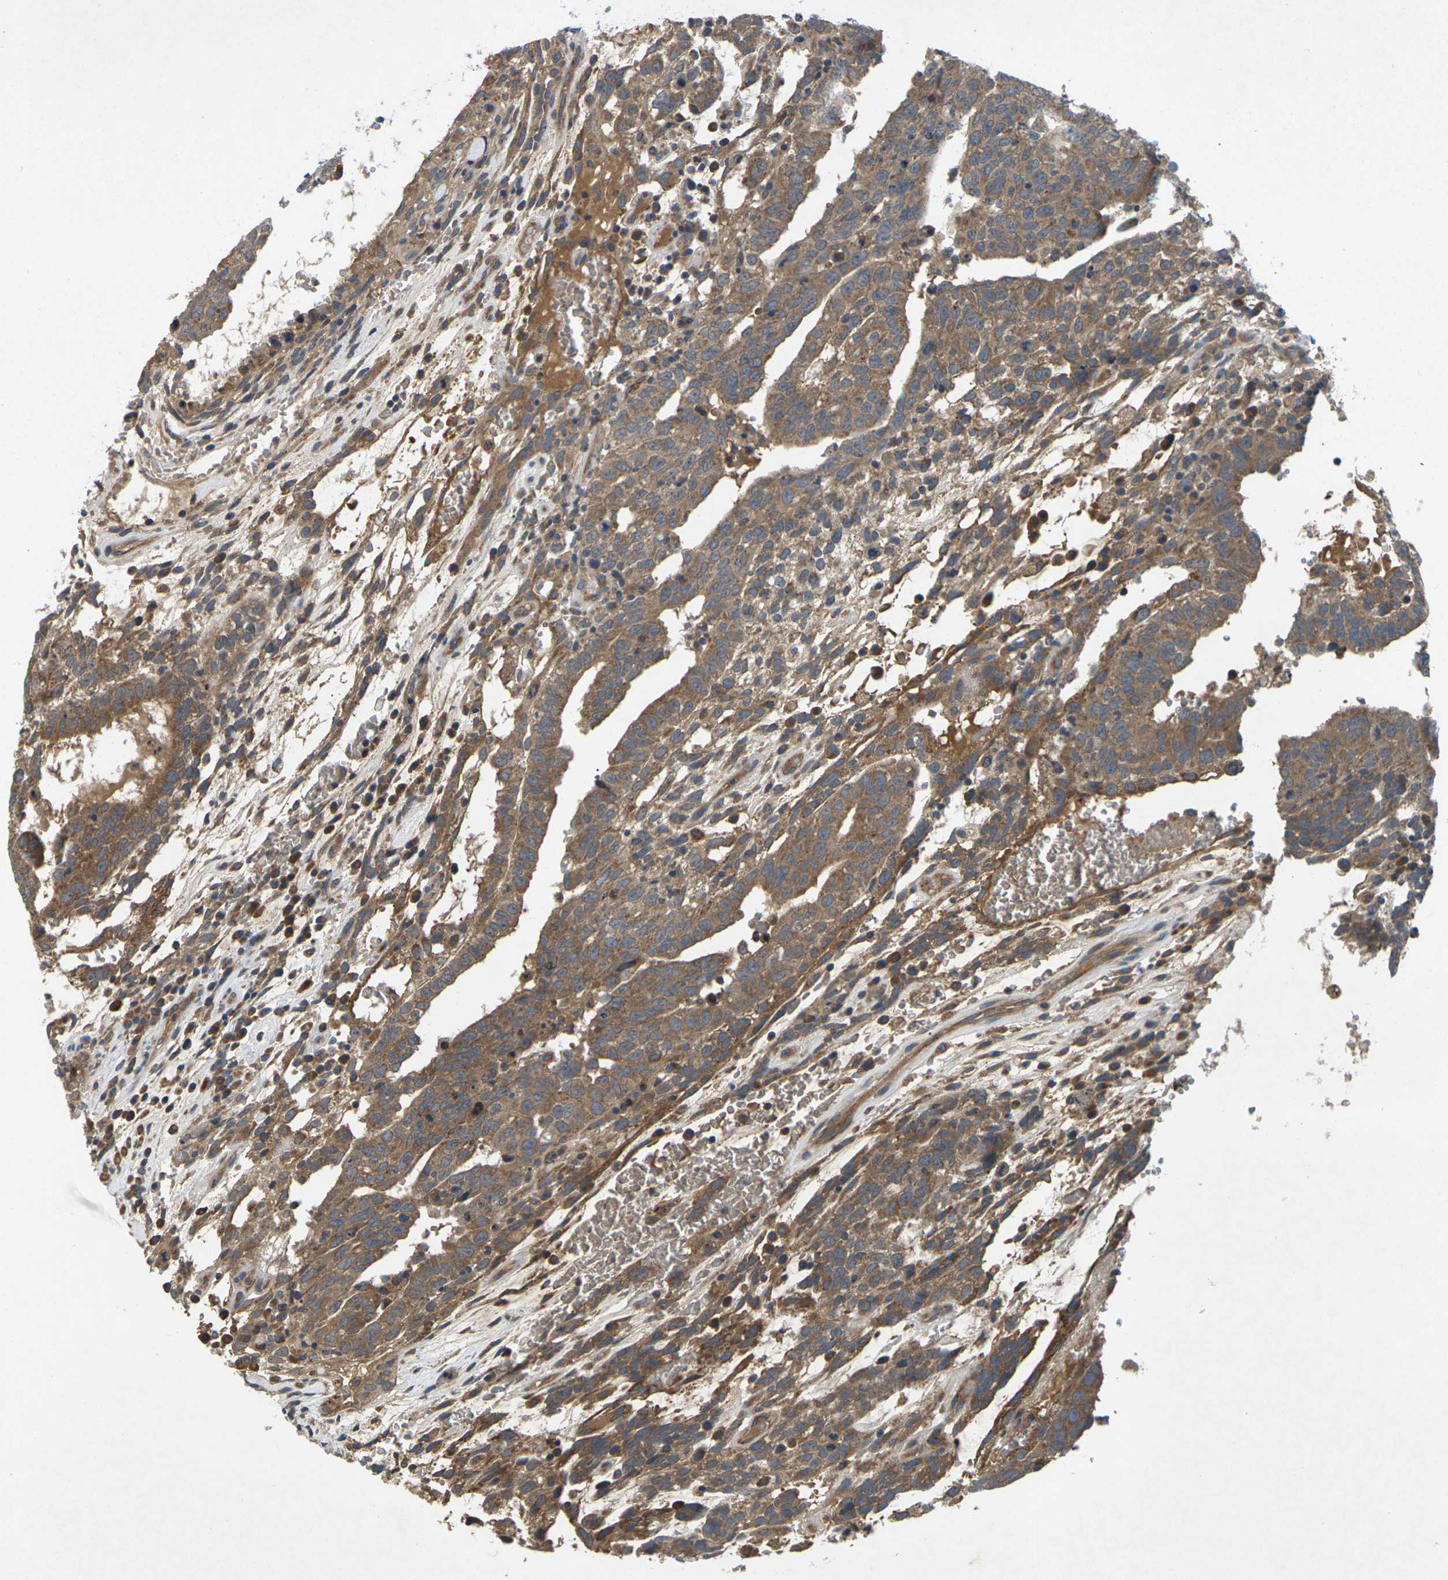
{"staining": {"intensity": "moderate", "quantity": ">75%", "location": "cytoplasmic/membranous"}, "tissue": "testis cancer", "cell_type": "Tumor cells", "image_type": "cancer", "snomed": [{"axis": "morphology", "description": "Seminoma, NOS"}, {"axis": "morphology", "description": "Carcinoma, Embryonal, NOS"}, {"axis": "topography", "description": "Testis"}], "caption": "Brown immunohistochemical staining in human testis cancer (seminoma) reveals moderate cytoplasmic/membranous staining in about >75% of tumor cells. The protein is shown in brown color, while the nuclei are stained blue.", "gene": "KIF1B", "patient": {"sex": "male", "age": 52}}